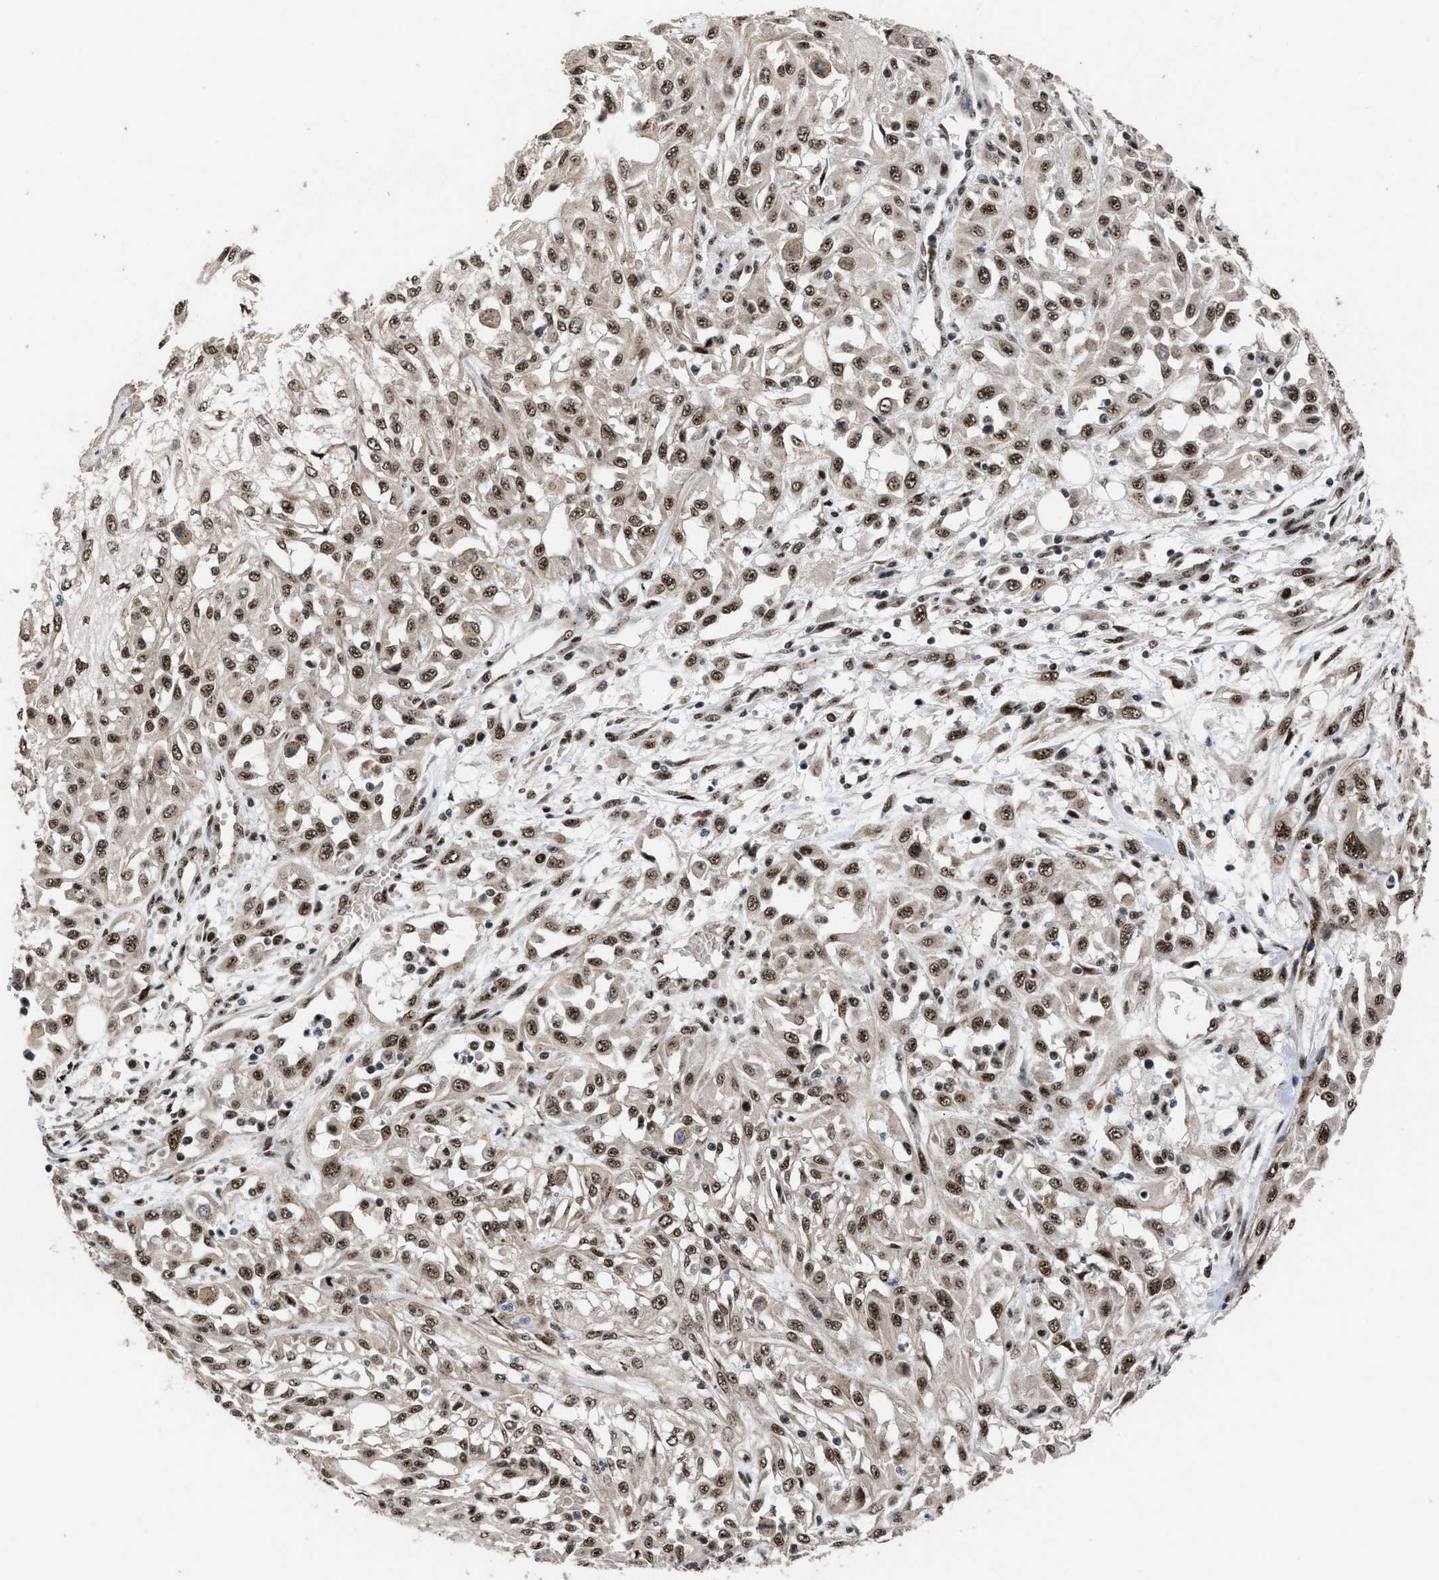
{"staining": {"intensity": "strong", "quantity": ">75%", "location": "nuclear"}, "tissue": "skin cancer", "cell_type": "Tumor cells", "image_type": "cancer", "snomed": [{"axis": "morphology", "description": "Squamous cell carcinoma, NOS"}, {"axis": "morphology", "description": "Squamous cell carcinoma, metastatic, NOS"}, {"axis": "topography", "description": "Skin"}, {"axis": "topography", "description": "Lymph node"}], "caption": "IHC staining of skin cancer (metastatic squamous cell carcinoma), which demonstrates high levels of strong nuclear staining in about >75% of tumor cells indicating strong nuclear protein staining. The staining was performed using DAB (3,3'-diaminobenzidine) (brown) for protein detection and nuclei were counterstained in hematoxylin (blue).", "gene": "EIF4A3", "patient": {"sex": "male", "age": 75}}